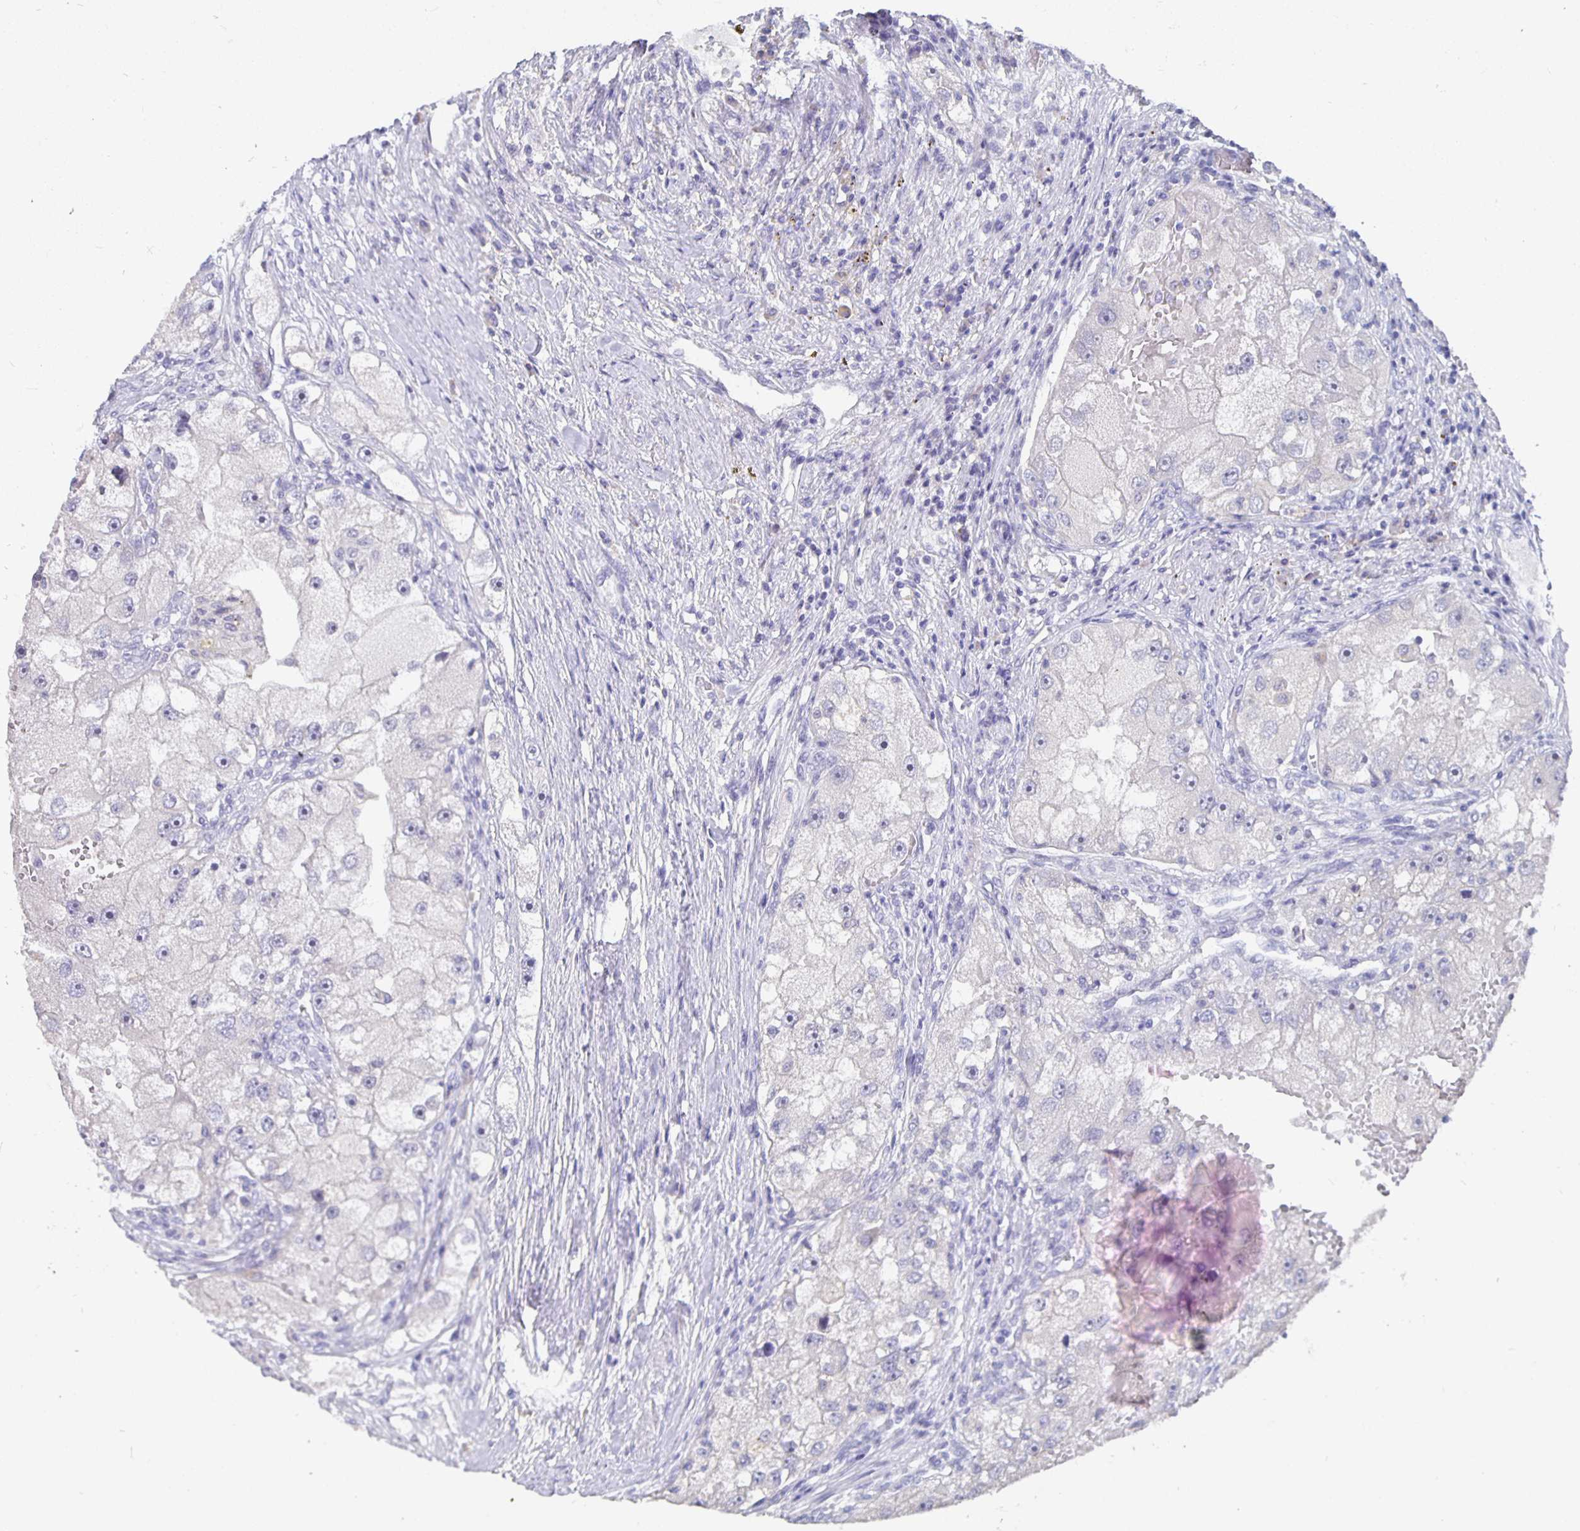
{"staining": {"intensity": "negative", "quantity": "none", "location": "none"}, "tissue": "renal cancer", "cell_type": "Tumor cells", "image_type": "cancer", "snomed": [{"axis": "morphology", "description": "Adenocarcinoma, NOS"}, {"axis": "topography", "description": "Kidney"}], "caption": "DAB immunohistochemical staining of renal adenocarcinoma demonstrates no significant positivity in tumor cells.", "gene": "GPX4", "patient": {"sex": "male", "age": 63}}